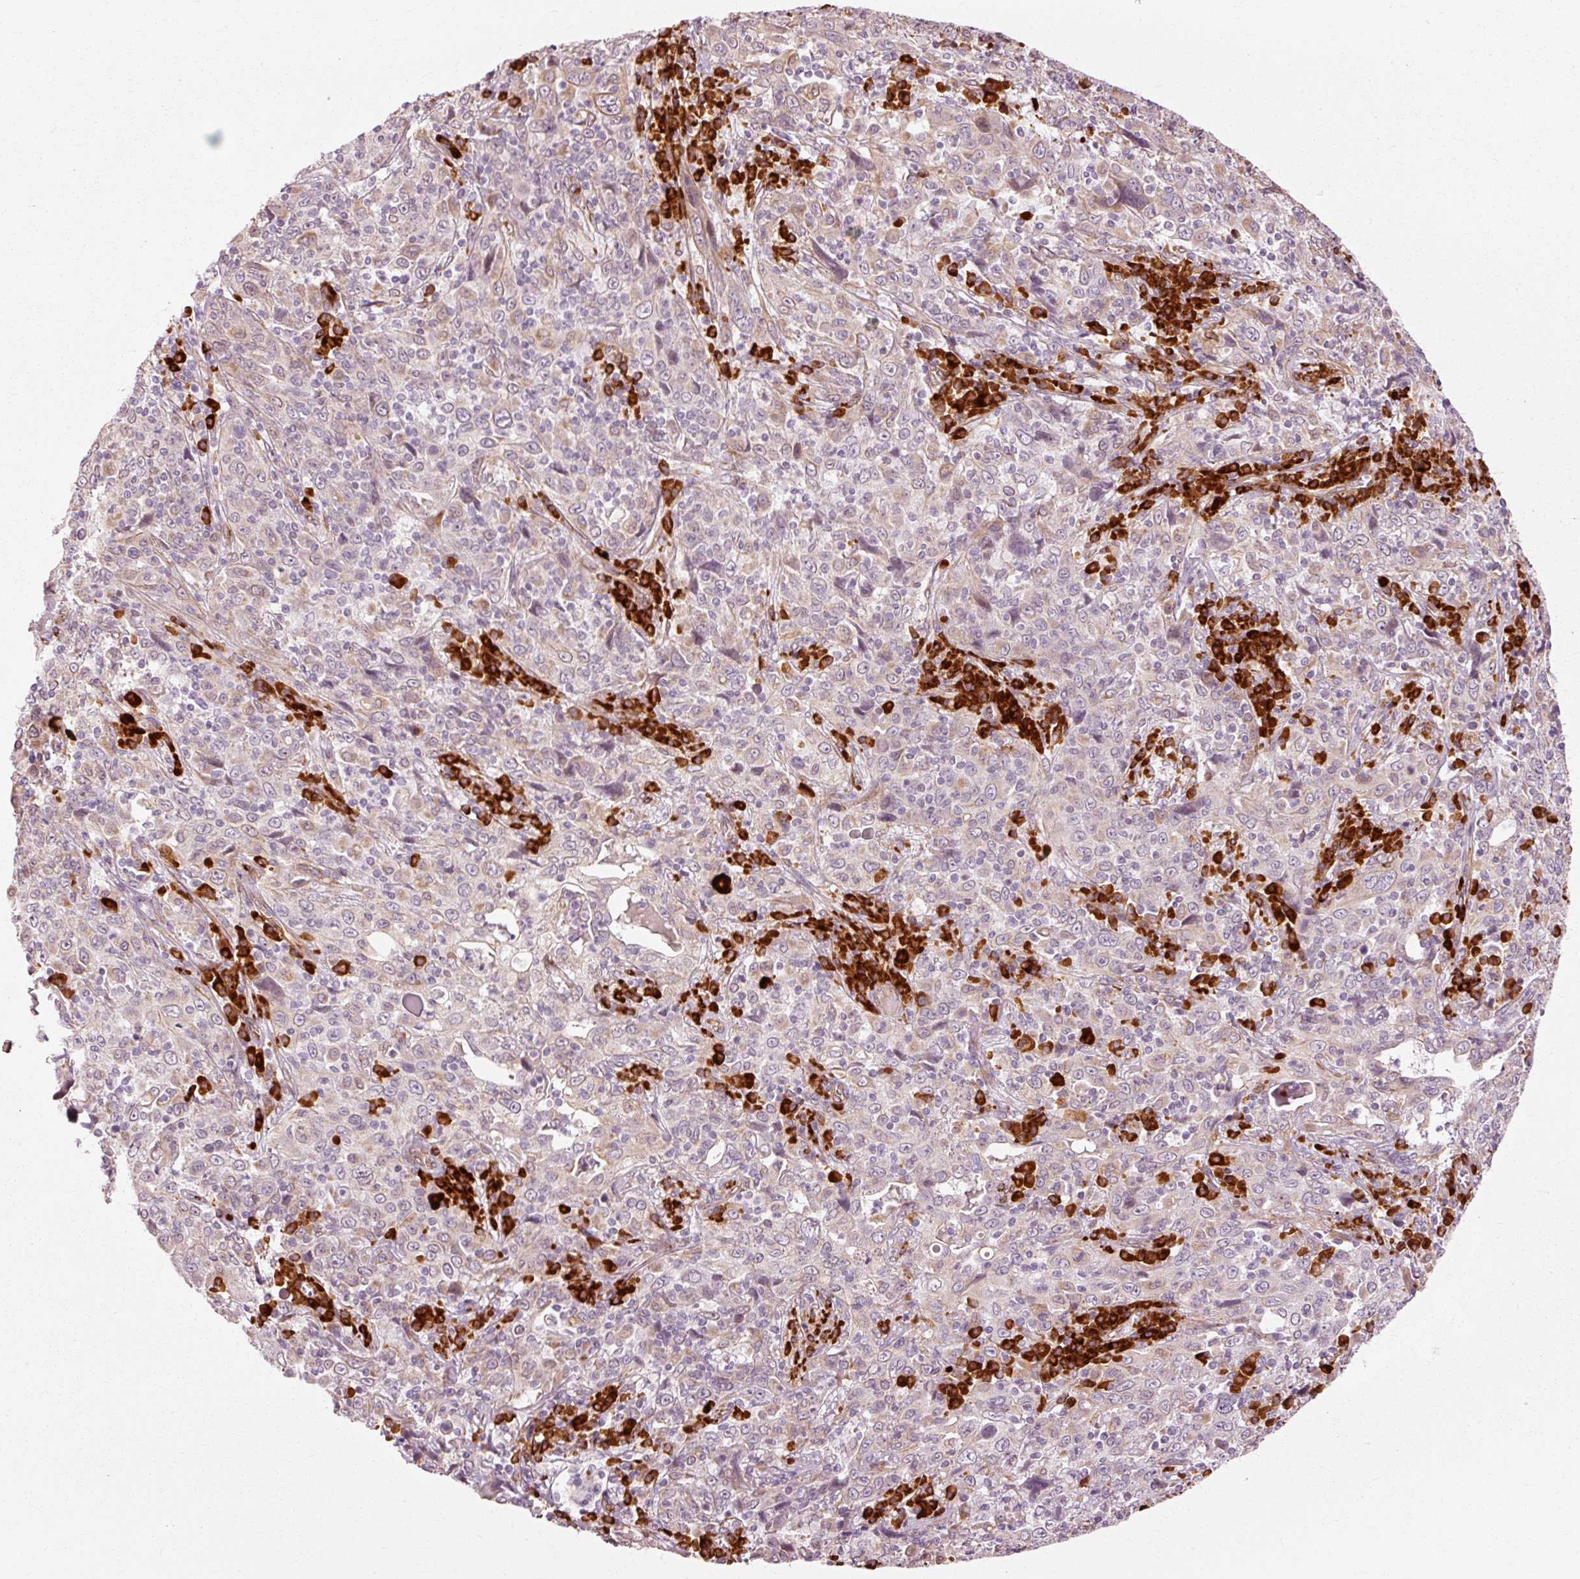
{"staining": {"intensity": "weak", "quantity": "<25%", "location": "cytoplasmic/membranous"}, "tissue": "cervical cancer", "cell_type": "Tumor cells", "image_type": "cancer", "snomed": [{"axis": "morphology", "description": "Squamous cell carcinoma, NOS"}, {"axis": "topography", "description": "Cervix"}], "caption": "This is a photomicrograph of immunohistochemistry (IHC) staining of cervical squamous cell carcinoma, which shows no expression in tumor cells.", "gene": "RGPD5", "patient": {"sex": "female", "age": 46}}